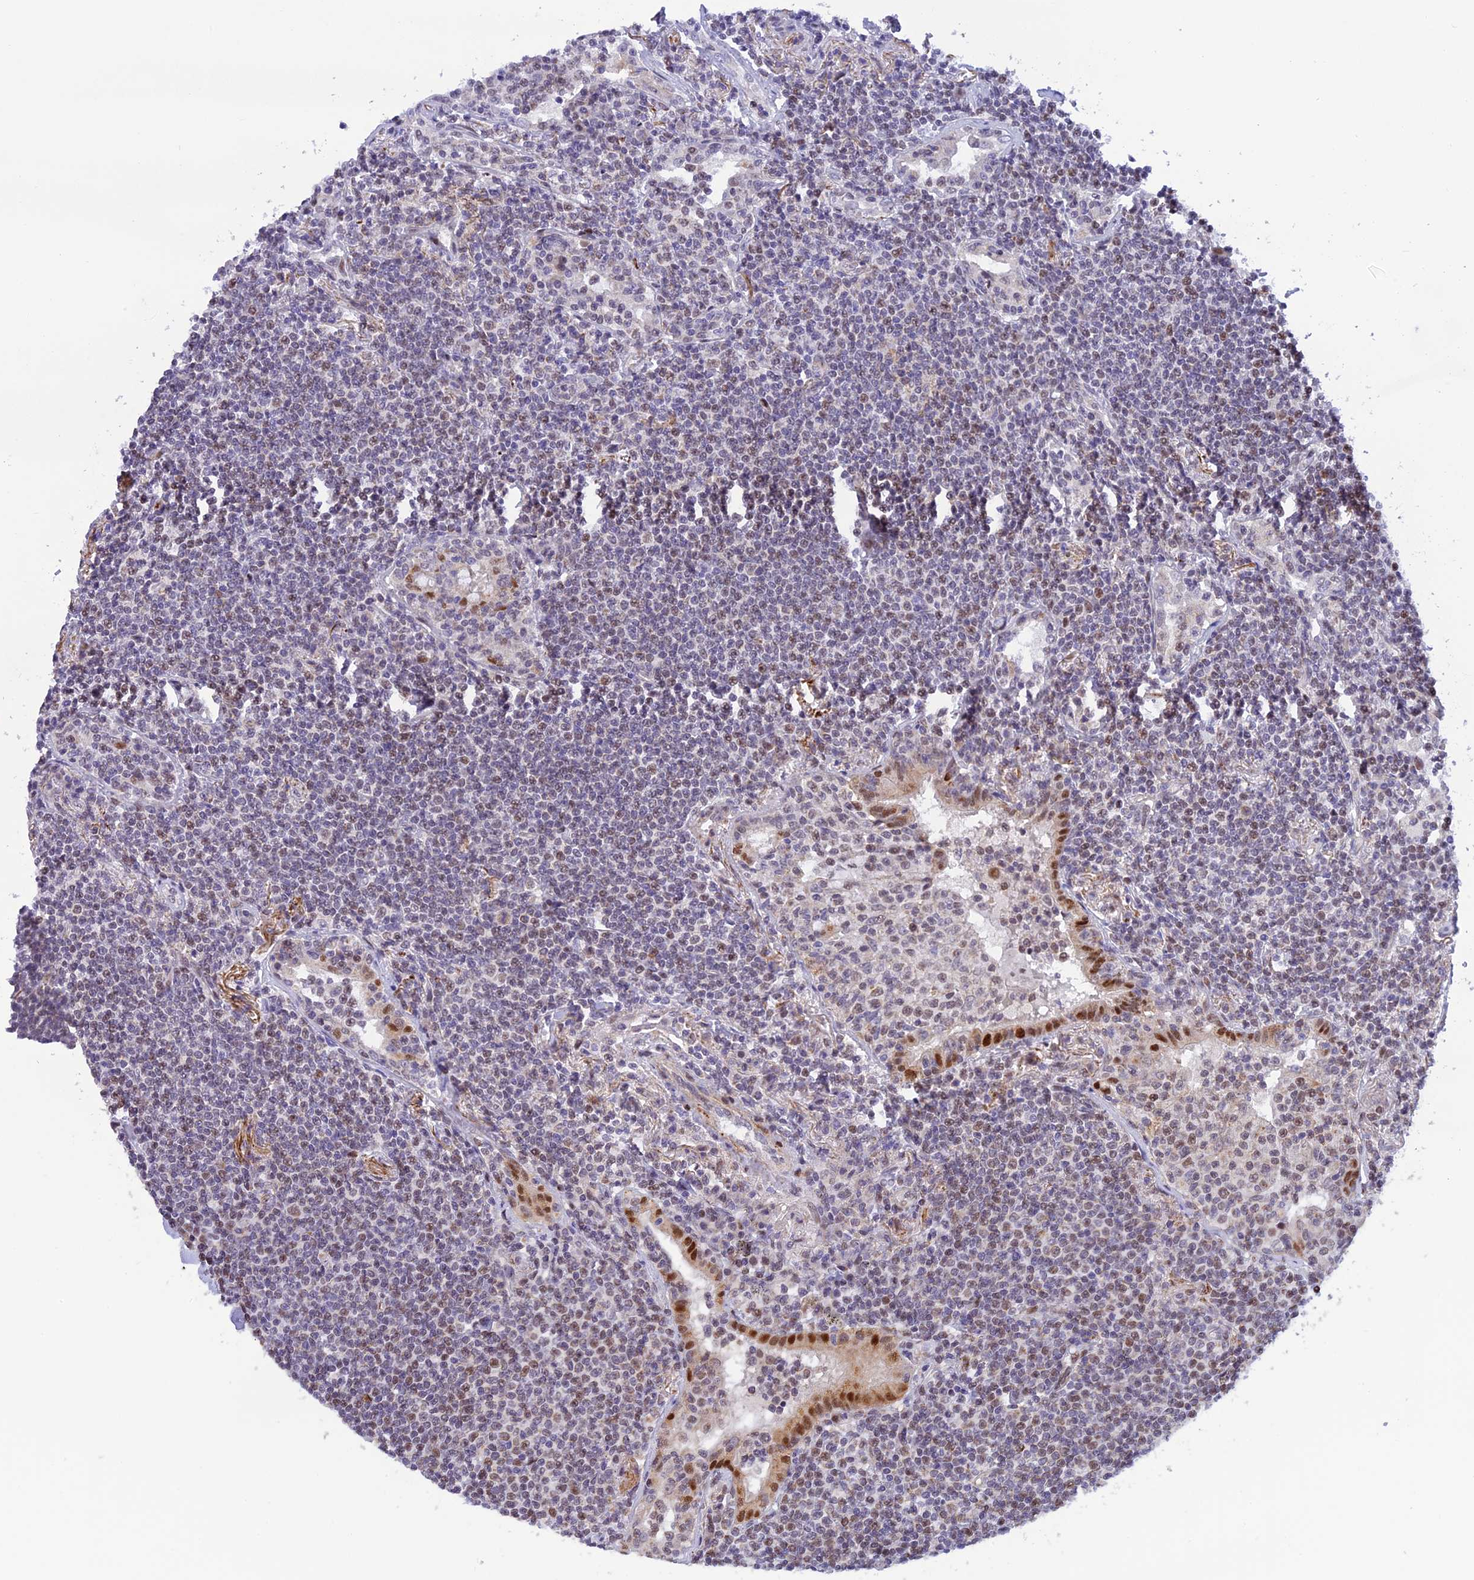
{"staining": {"intensity": "moderate", "quantity": "<25%", "location": "nuclear"}, "tissue": "lymphoma", "cell_type": "Tumor cells", "image_type": "cancer", "snomed": [{"axis": "morphology", "description": "Malignant lymphoma, non-Hodgkin's type, Low grade"}, {"axis": "topography", "description": "Lung"}], "caption": "Lymphoma stained for a protein (brown) reveals moderate nuclear positive staining in about <25% of tumor cells.", "gene": "WDR55", "patient": {"sex": "female", "age": 71}}